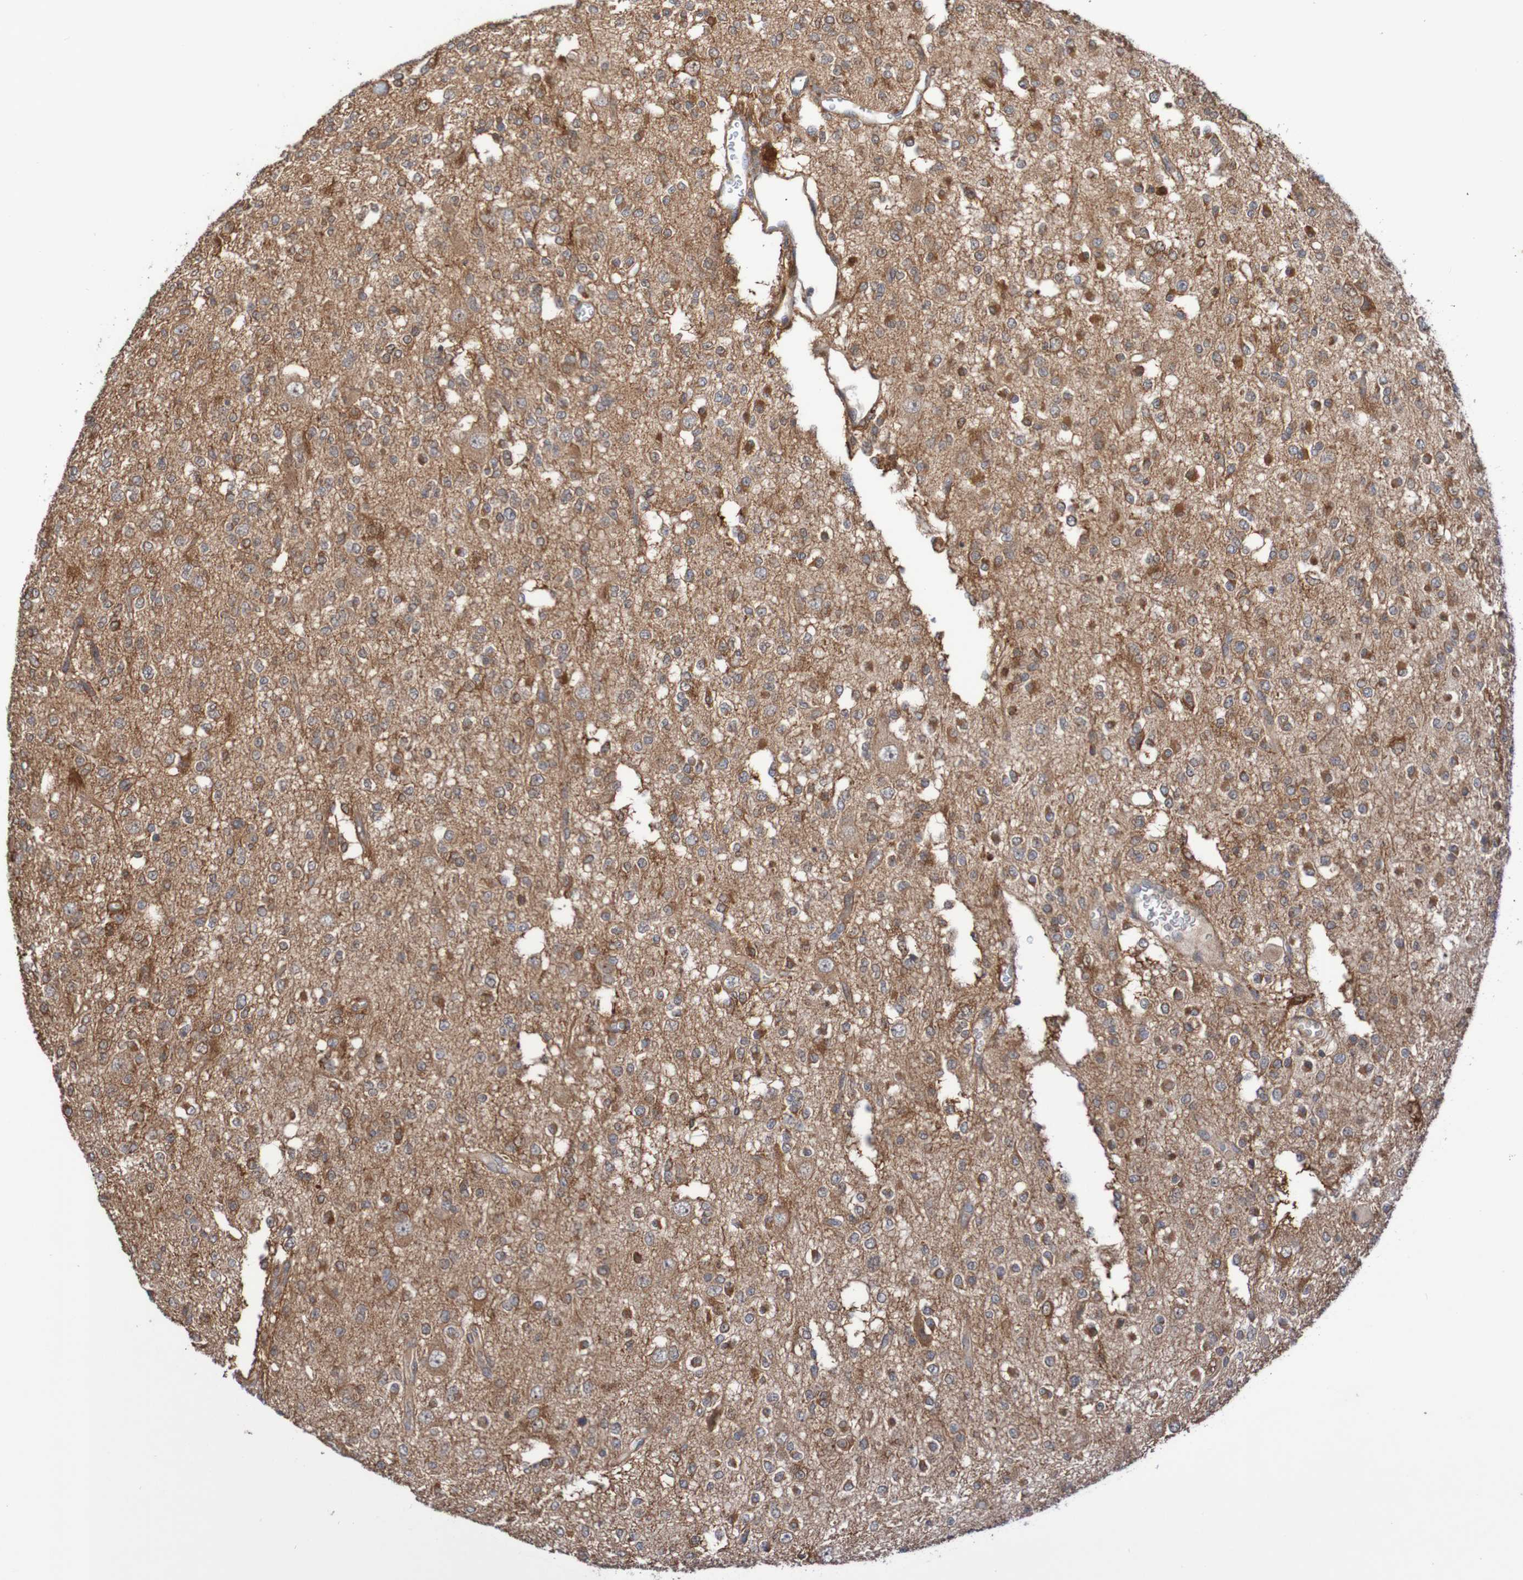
{"staining": {"intensity": "moderate", "quantity": "25%-75%", "location": "cytoplasmic/membranous"}, "tissue": "glioma", "cell_type": "Tumor cells", "image_type": "cancer", "snomed": [{"axis": "morphology", "description": "Glioma, malignant, Low grade"}, {"axis": "topography", "description": "Brain"}], "caption": "Protein staining of malignant low-grade glioma tissue shows moderate cytoplasmic/membranous expression in about 25%-75% of tumor cells.", "gene": "PHPT1", "patient": {"sex": "male", "age": 38}}